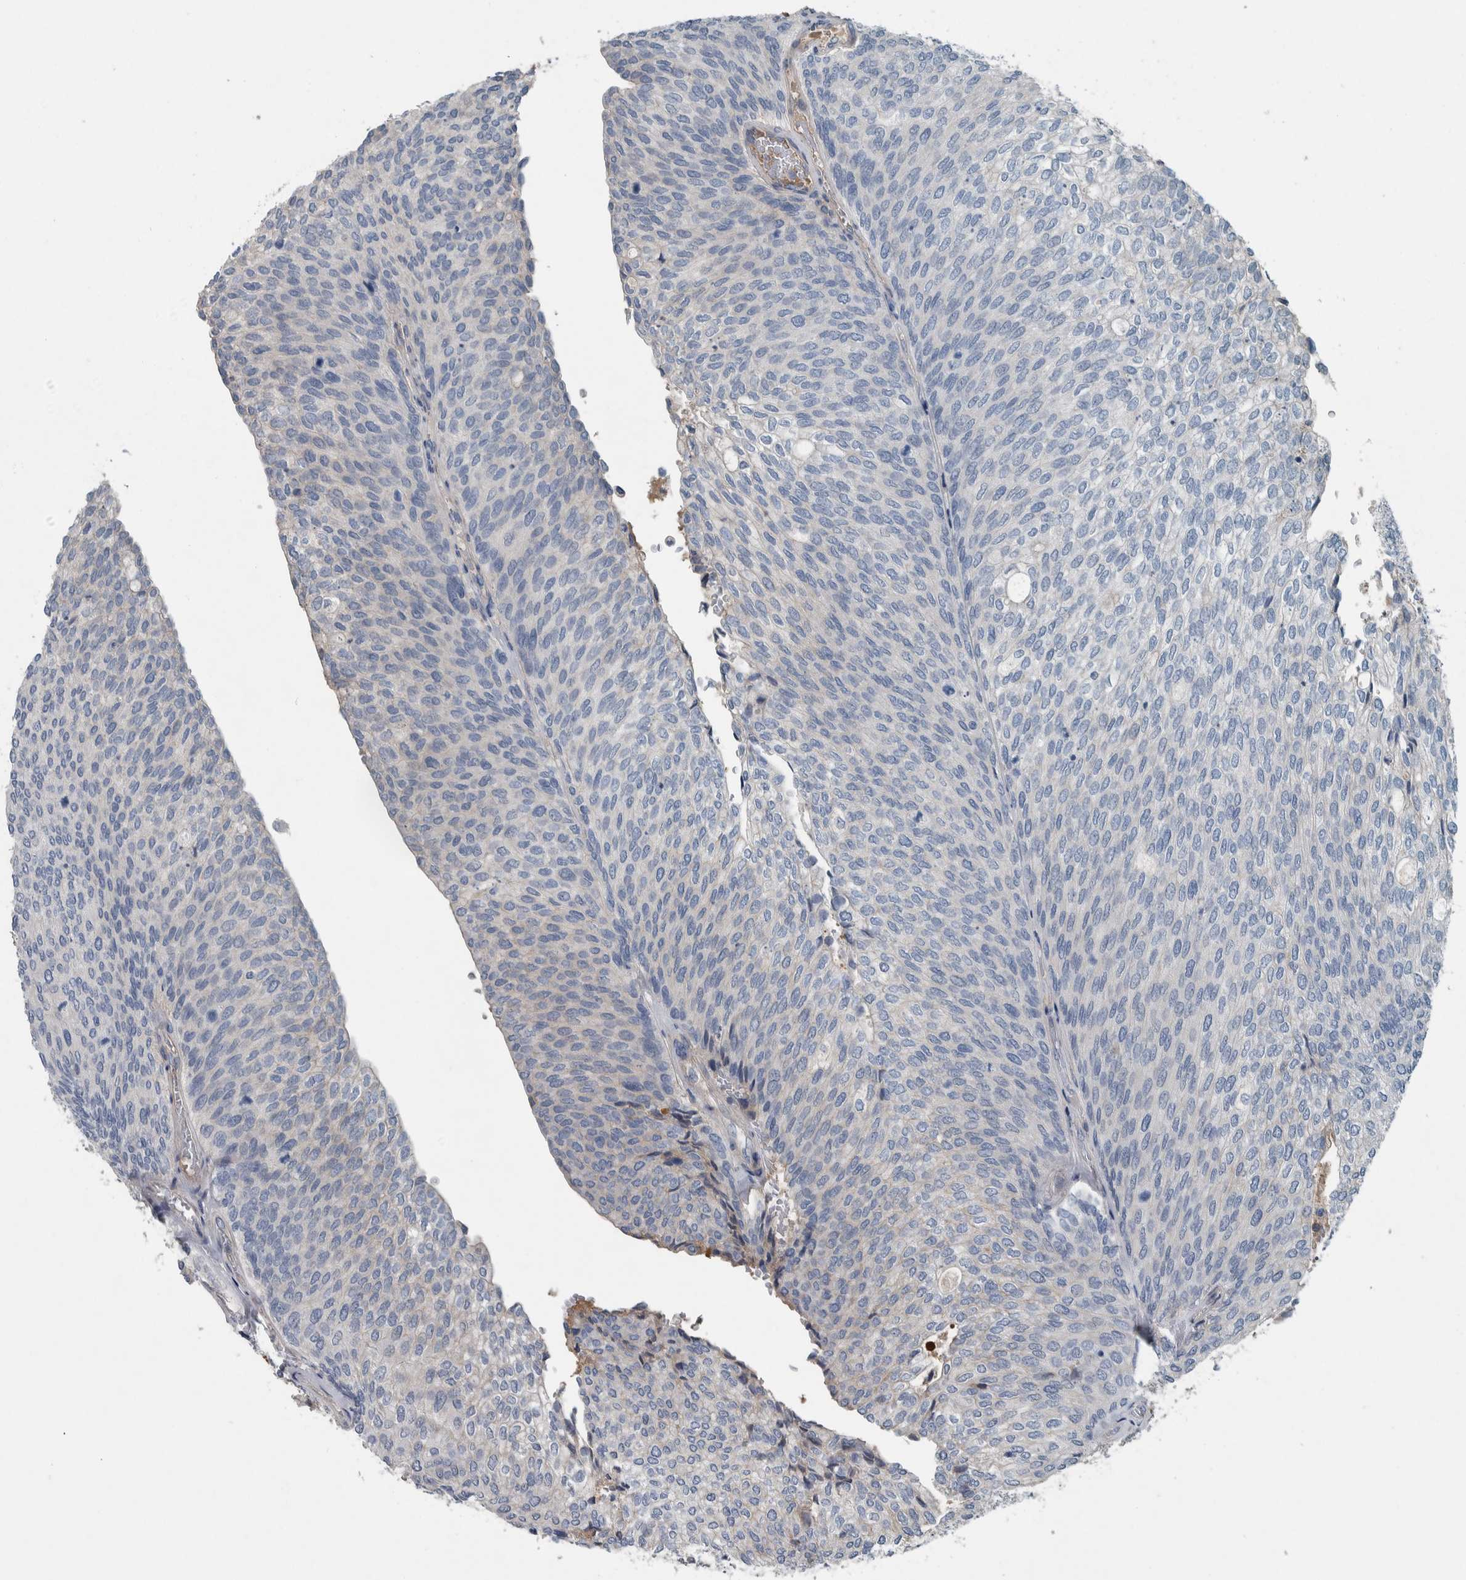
{"staining": {"intensity": "negative", "quantity": "none", "location": "none"}, "tissue": "urothelial cancer", "cell_type": "Tumor cells", "image_type": "cancer", "snomed": [{"axis": "morphology", "description": "Urothelial carcinoma, Low grade"}, {"axis": "topography", "description": "Urinary bladder"}], "caption": "Tumor cells are negative for brown protein staining in urothelial cancer.", "gene": "SERPINC1", "patient": {"sex": "female", "age": 79}}